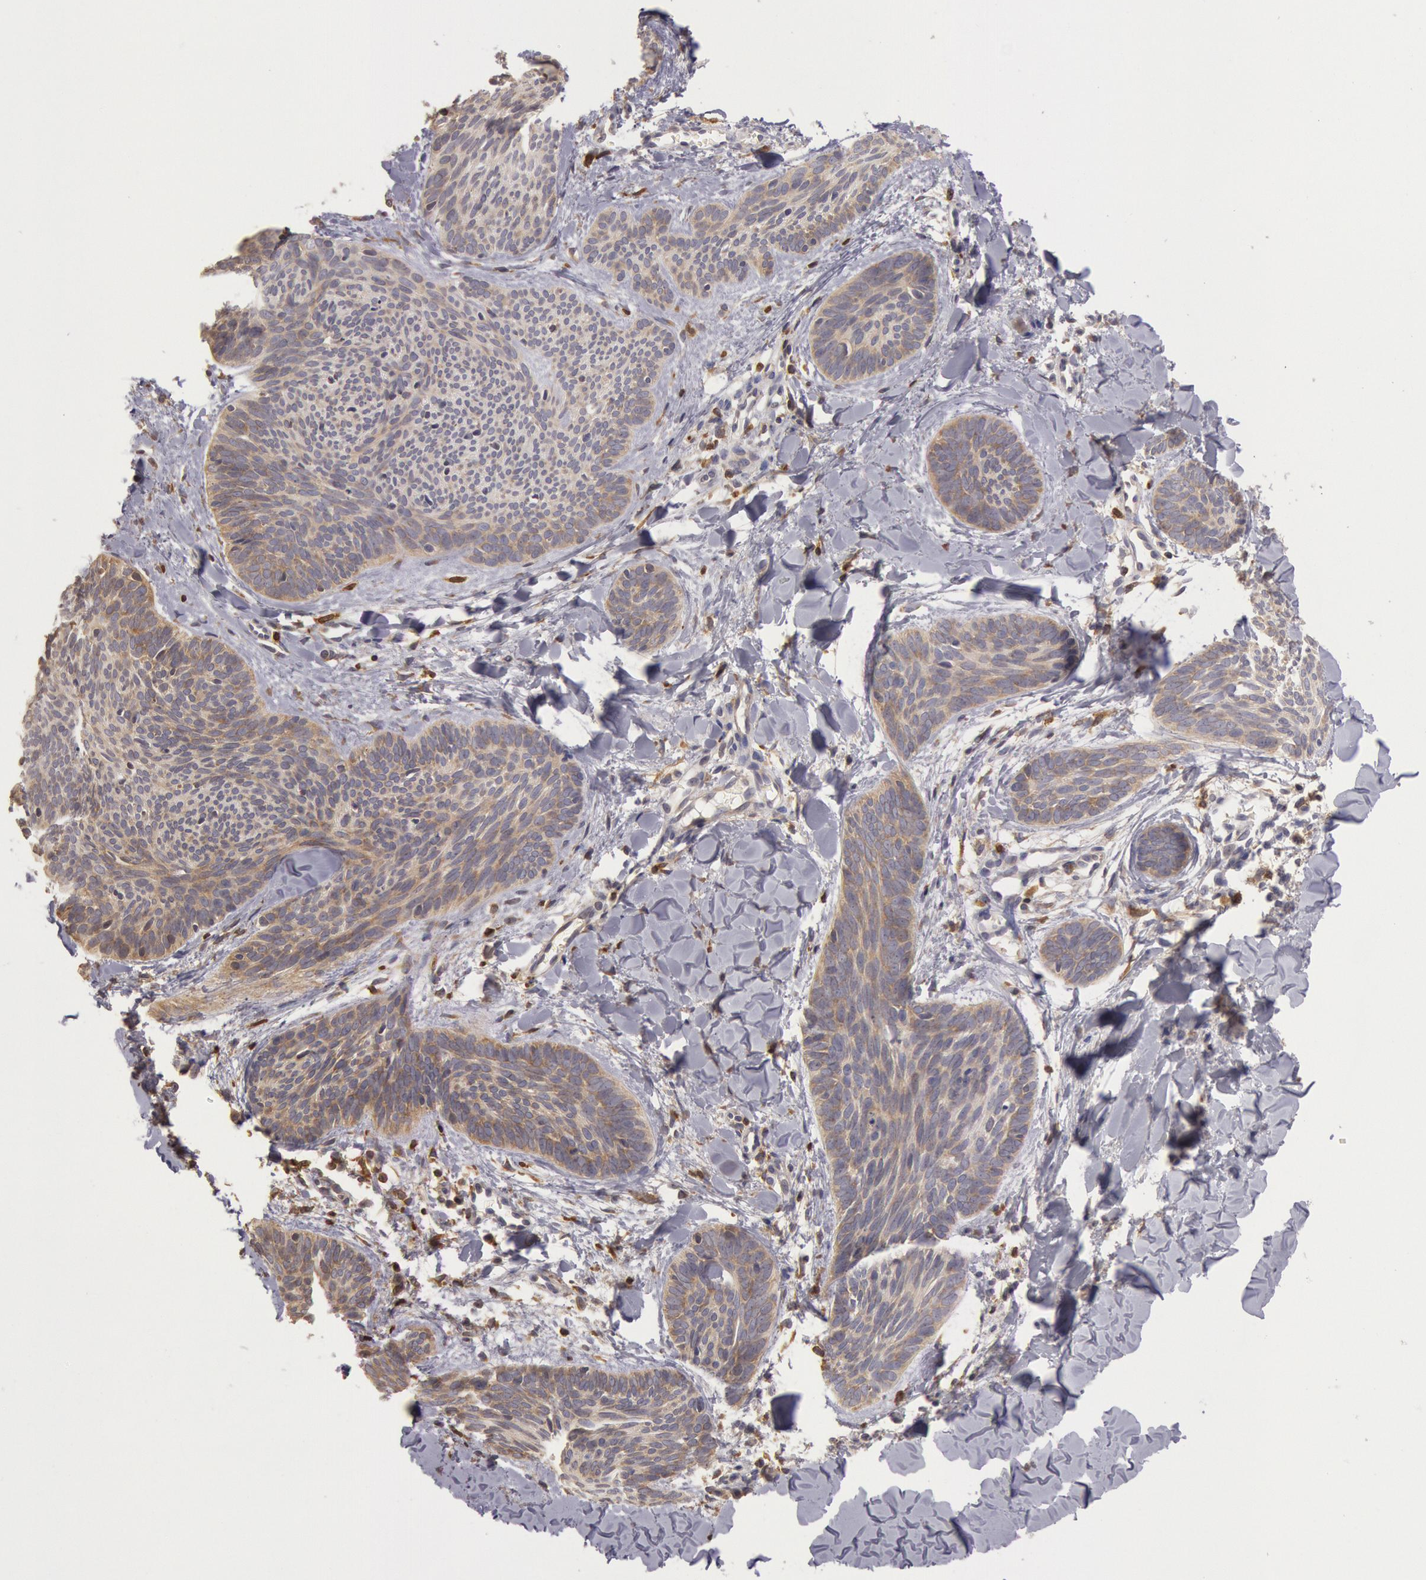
{"staining": {"intensity": "weak", "quantity": ">75%", "location": "cytoplasmic/membranous"}, "tissue": "skin cancer", "cell_type": "Tumor cells", "image_type": "cancer", "snomed": [{"axis": "morphology", "description": "Basal cell carcinoma"}, {"axis": "topography", "description": "Skin"}], "caption": "Tumor cells exhibit low levels of weak cytoplasmic/membranous staining in about >75% of cells in human basal cell carcinoma (skin).", "gene": "NMT2", "patient": {"sex": "female", "age": 81}}